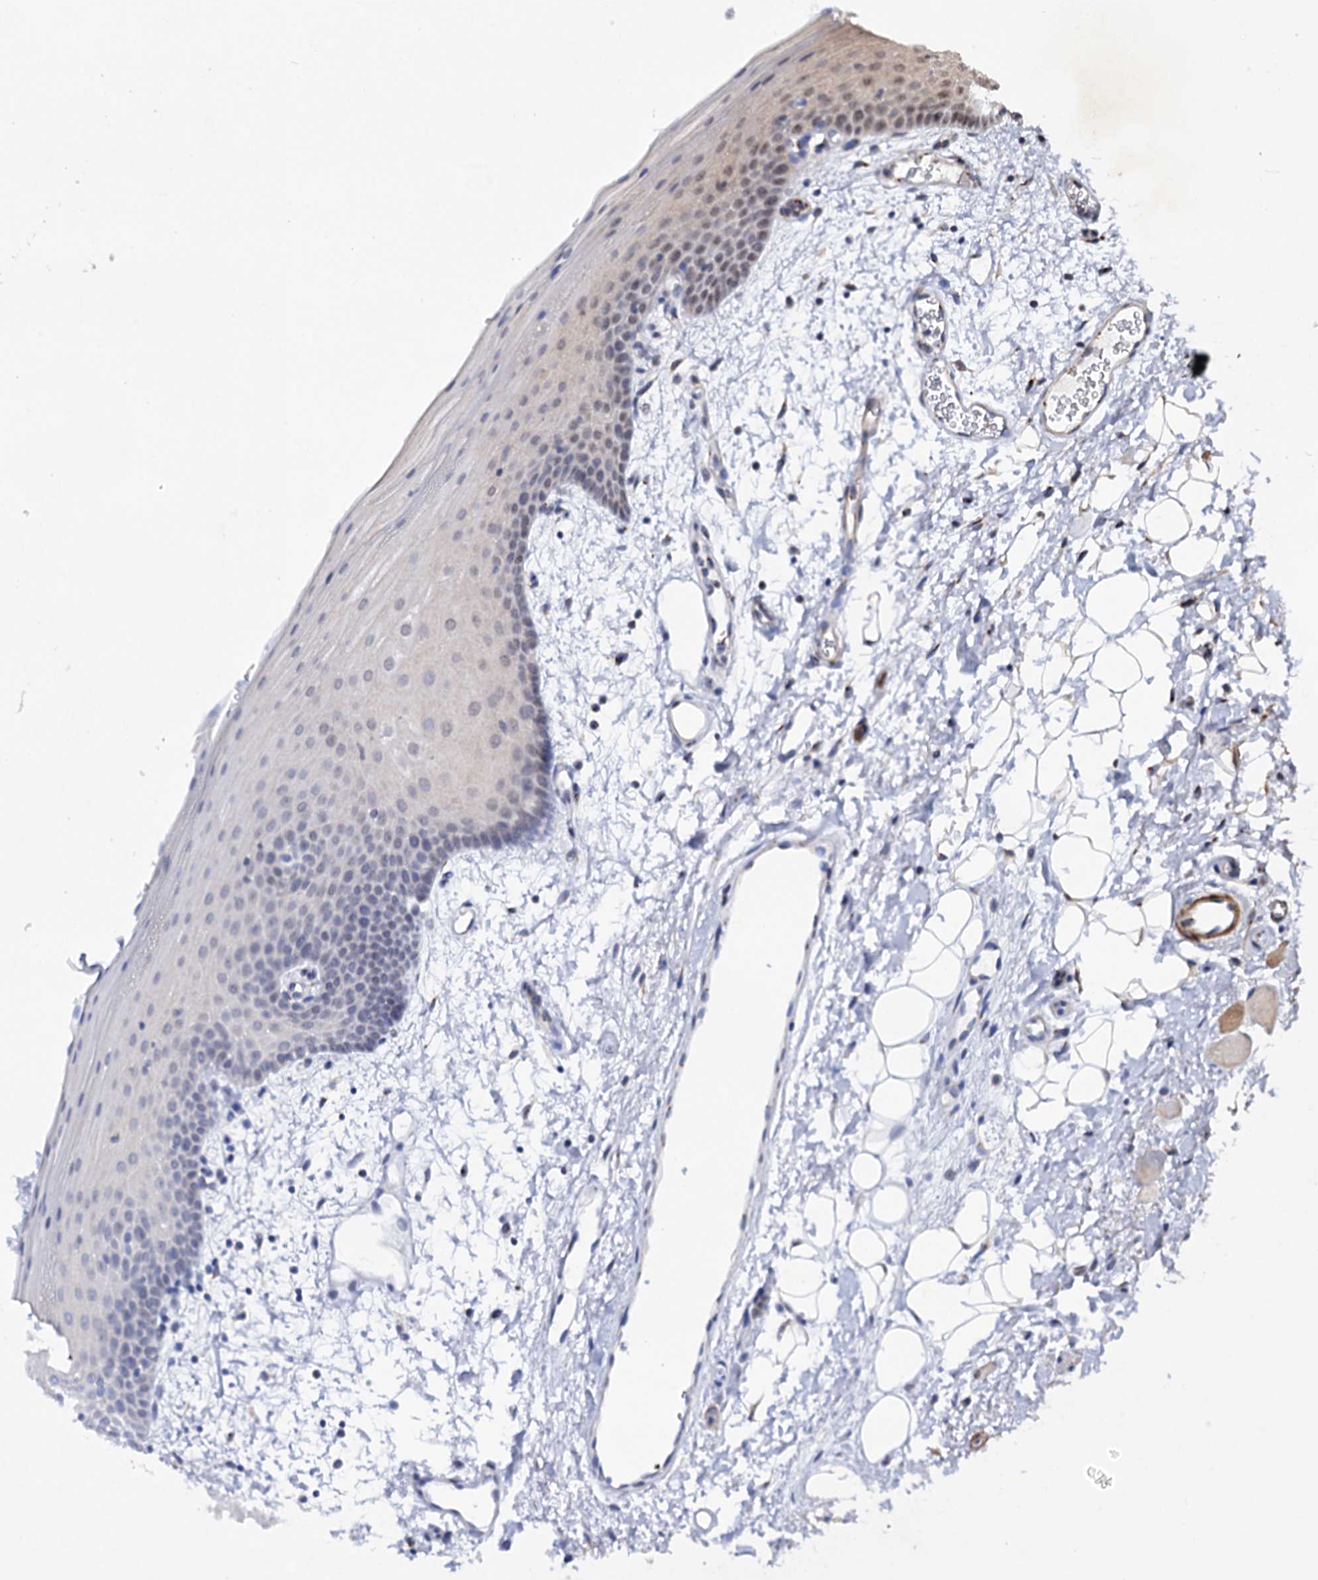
{"staining": {"intensity": "weak", "quantity": "<25%", "location": "nuclear"}, "tissue": "oral mucosa", "cell_type": "Squamous epithelial cells", "image_type": "normal", "snomed": [{"axis": "morphology", "description": "Normal tissue, NOS"}, {"axis": "topography", "description": "Oral tissue"}], "caption": "An immunohistochemistry photomicrograph of normal oral mucosa is shown. There is no staining in squamous epithelial cells of oral mucosa. The staining is performed using DAB (3,3'-diaminobenzidine) brown chromogen with nuclei counter-stained in using hematoxylin.", "gene": "C11orf96", "patient": {"sex": "male", "age": 68}}